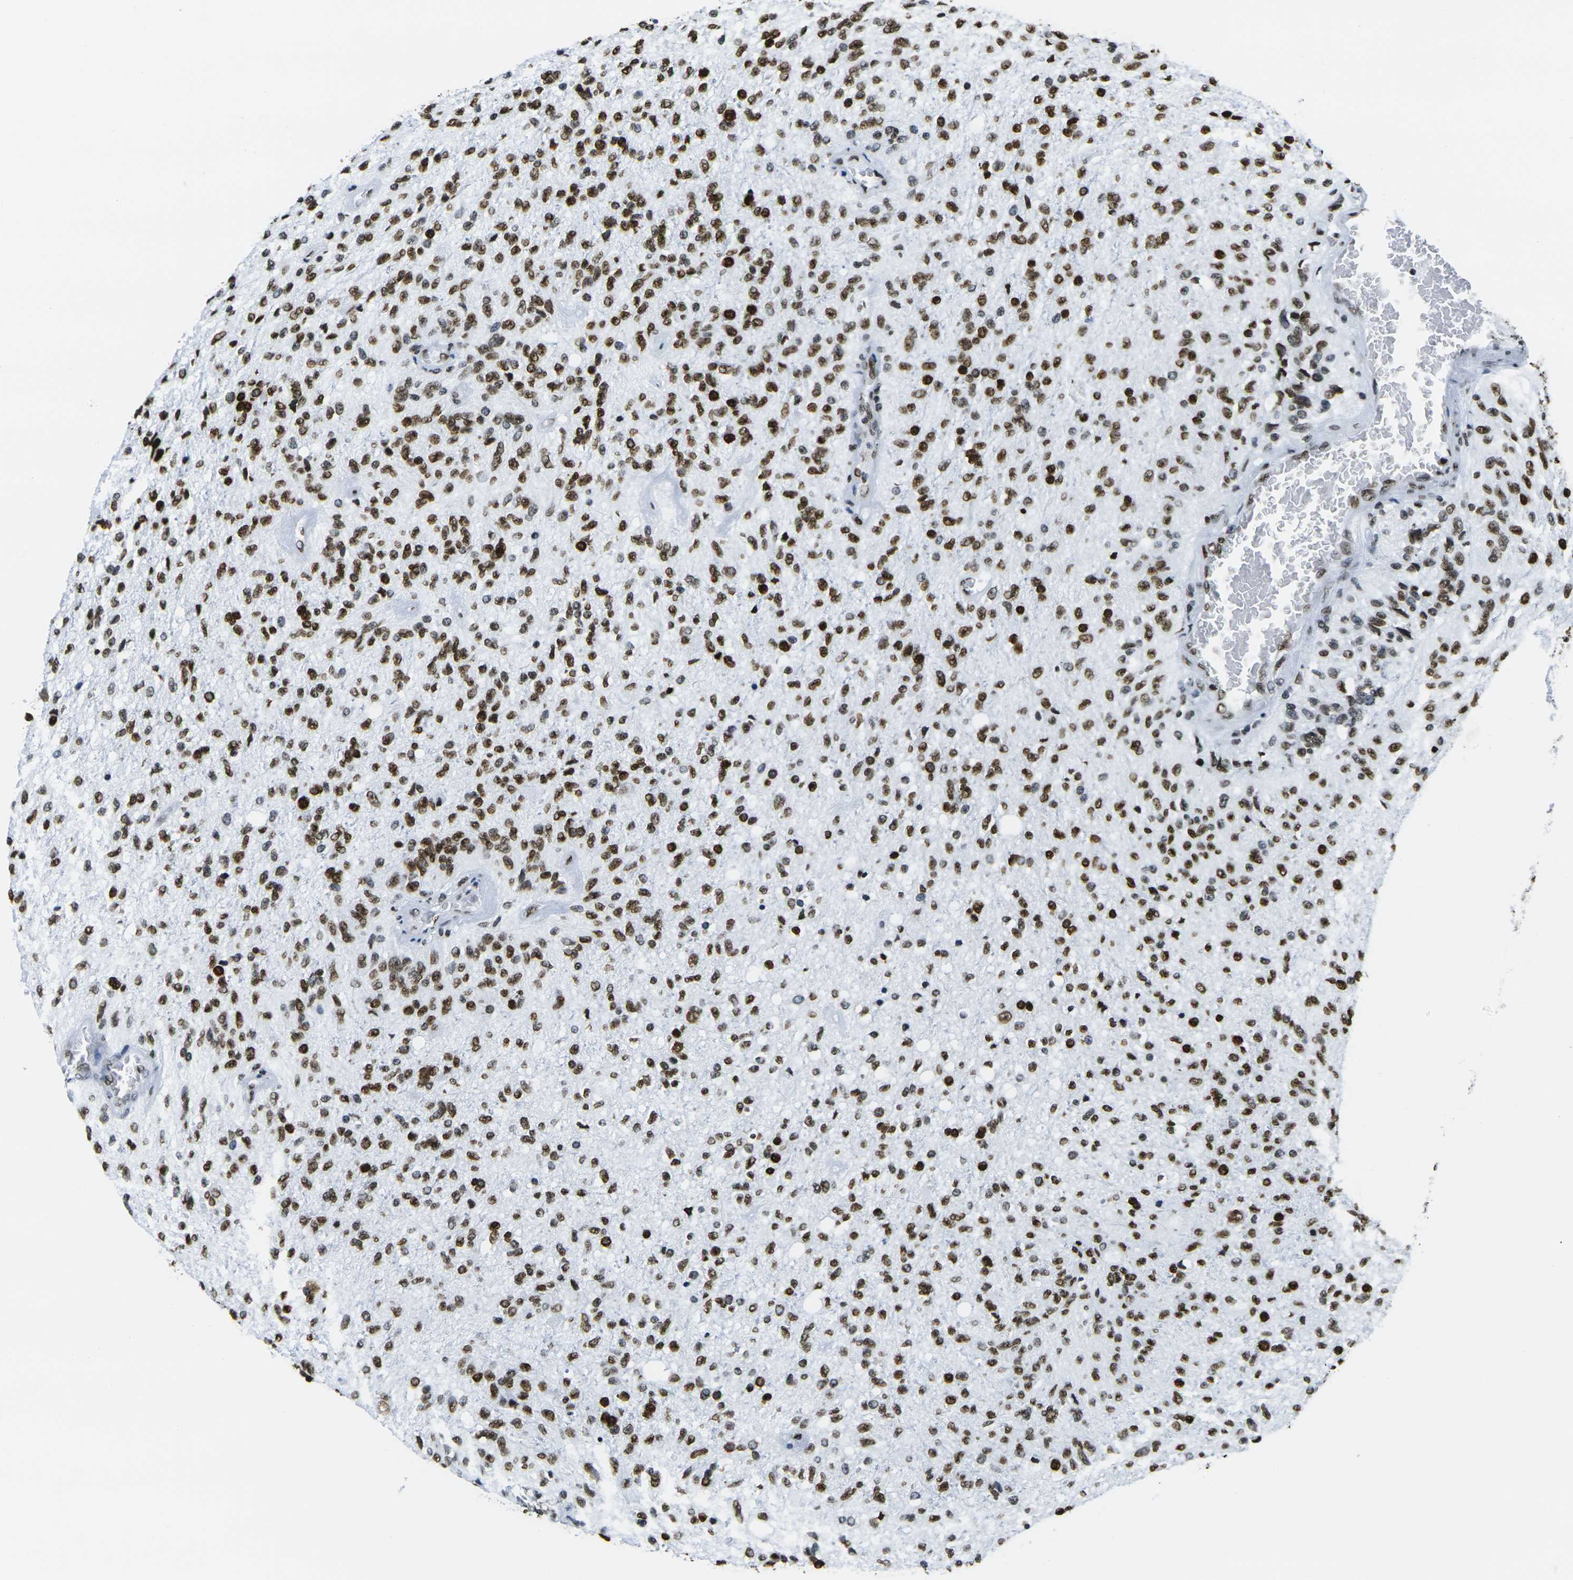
{"staining": {"intensity": "strong", "quantity": ">75%", "location": "nuclear"}, "tissue": "glioma", "cell_type": "Tumor cells", "image_type": "cancer", "snomed": [{"axis": "morphology", "description": "Normal tissue, NOS"}, {"axis": "morphology", "description": "Glioma, malignant, High grade"}, {"axis": "topography", "description": "Cerebral cortex"}], "caption": "Human glioma stained with a brown dye demonstrates strong nuclear positive positivity in about >75% of tumor cells.", "gene": "H2AX", "patient": {"sex": "male", "age": 77}}